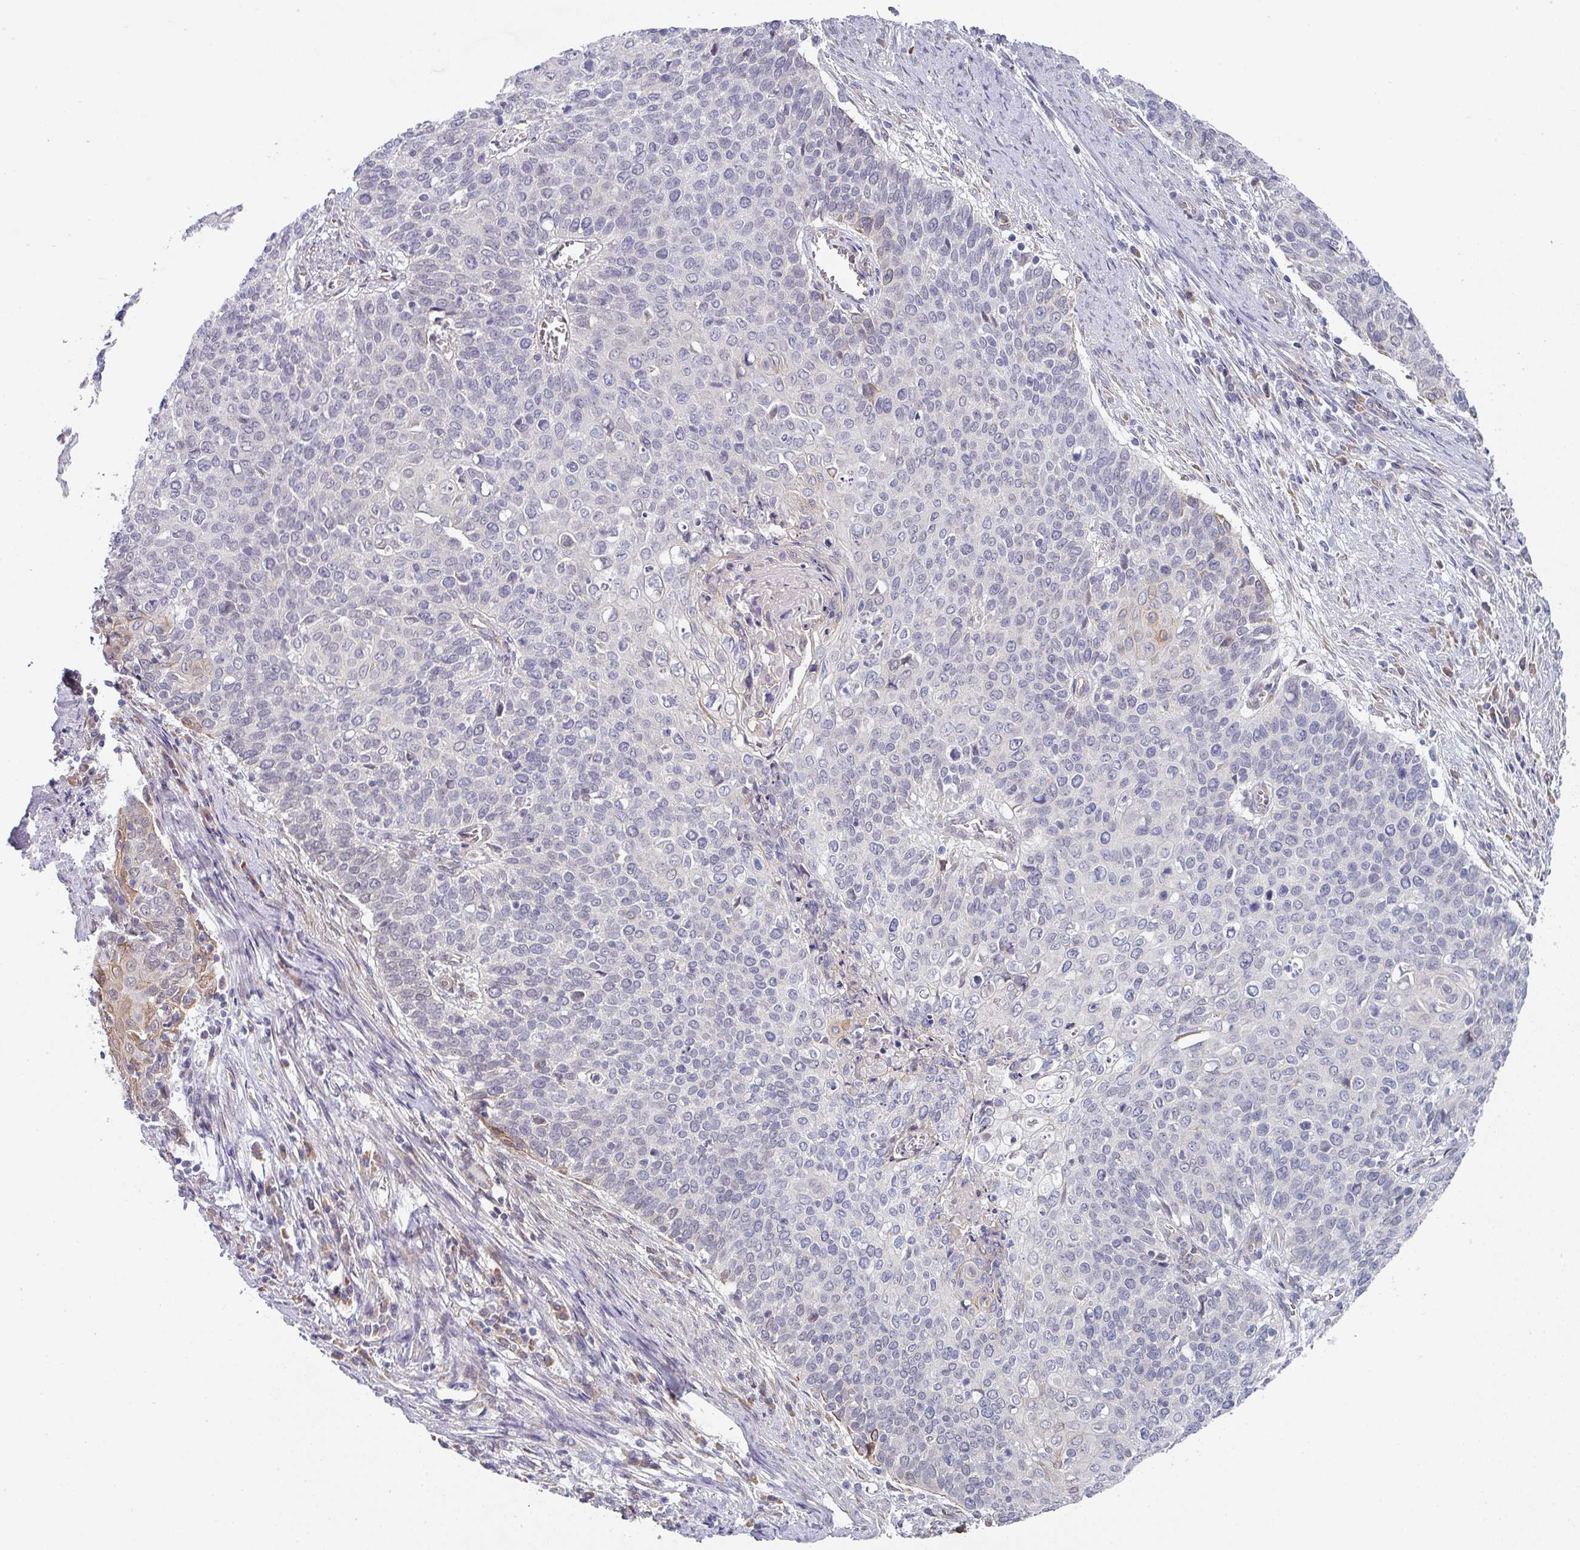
{"staining": {"intensity": "weak", "quantity": "<25%", "location": "cytoplasmic/membranous"}, "tissue": "cervical cancer", "cell_type": "Tumor cells", "image_type": "cancer", "snomed": [{"axis": "morphology", "description": "Squamous cell carcinoma, NOS"}, {"axis": "topography", "description": "Cervix"}], "caption": "The micrograph displays no significant staining in tumor cells of cervical cancer. (DAB (3,3'-diaminobenzidine) immunohistochemistry with hematoxylin counter stain).", "gene": "TMED5", "patient": {"sex": "female", "age": 39}}